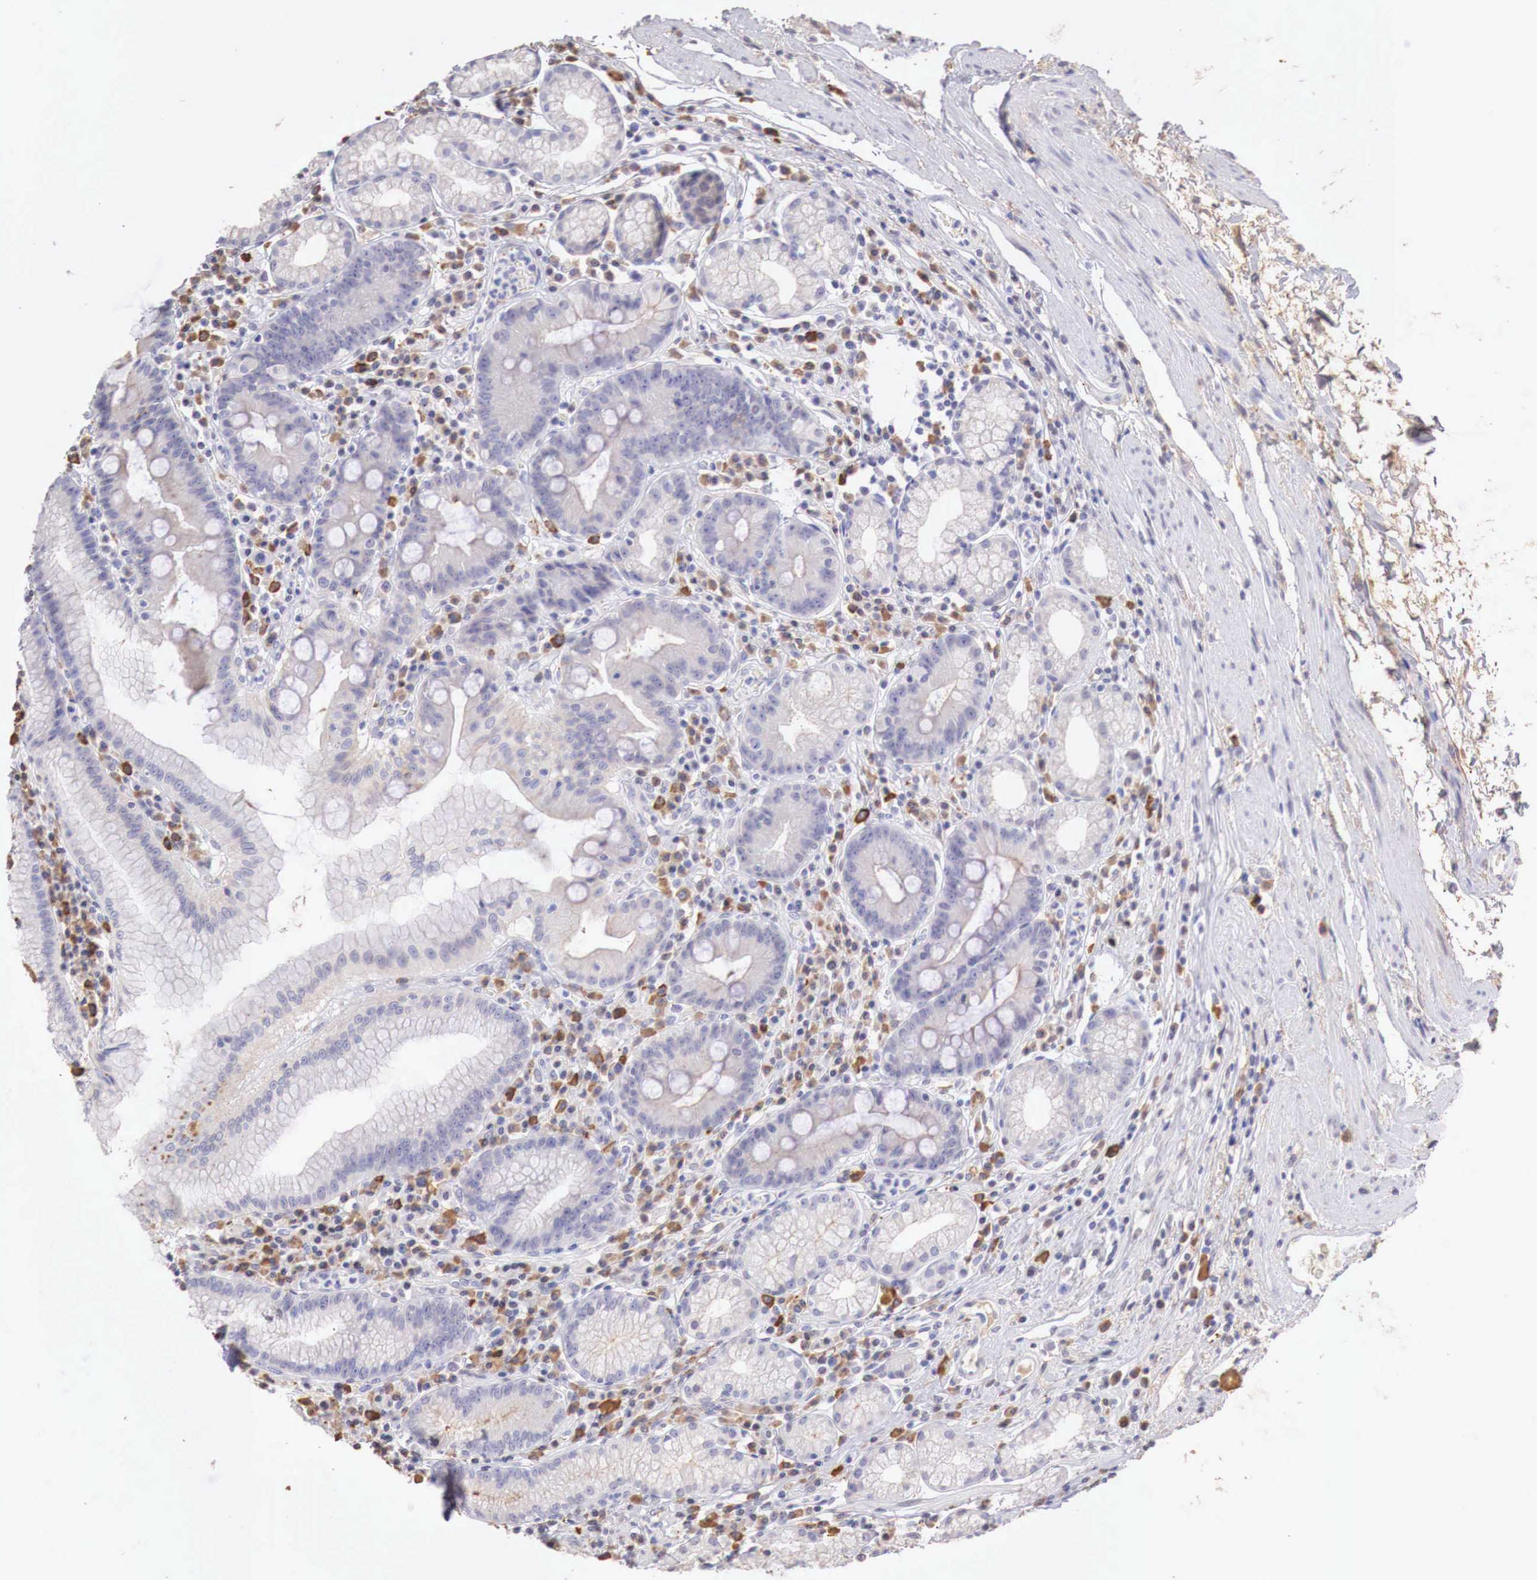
{"staining": {"intensity": "moderate", "quantity": "25%-75%", "location": "cytoplasmic/membranous"}, "tissue": "stomach", "cell_type": "Glandular cells", "image_type": "normal", "snomed": [{"axis": "morphology", "description": "Normal tissue, NOS"}, {"axis": "topography", "description": "Stomach, lower"}], "caption": "IHC (DAB (3,3'-diaminobenzidine)) staining of normal stomach reveals moderate cytoplasmic/membranous protein staining in approximately 25%-75% of glandular cells. (DAB = brown stain, brightfield microscopy at high magnification).", "gene": "XPNPEP2", "patient": {"sex": "male", "age": 58}}